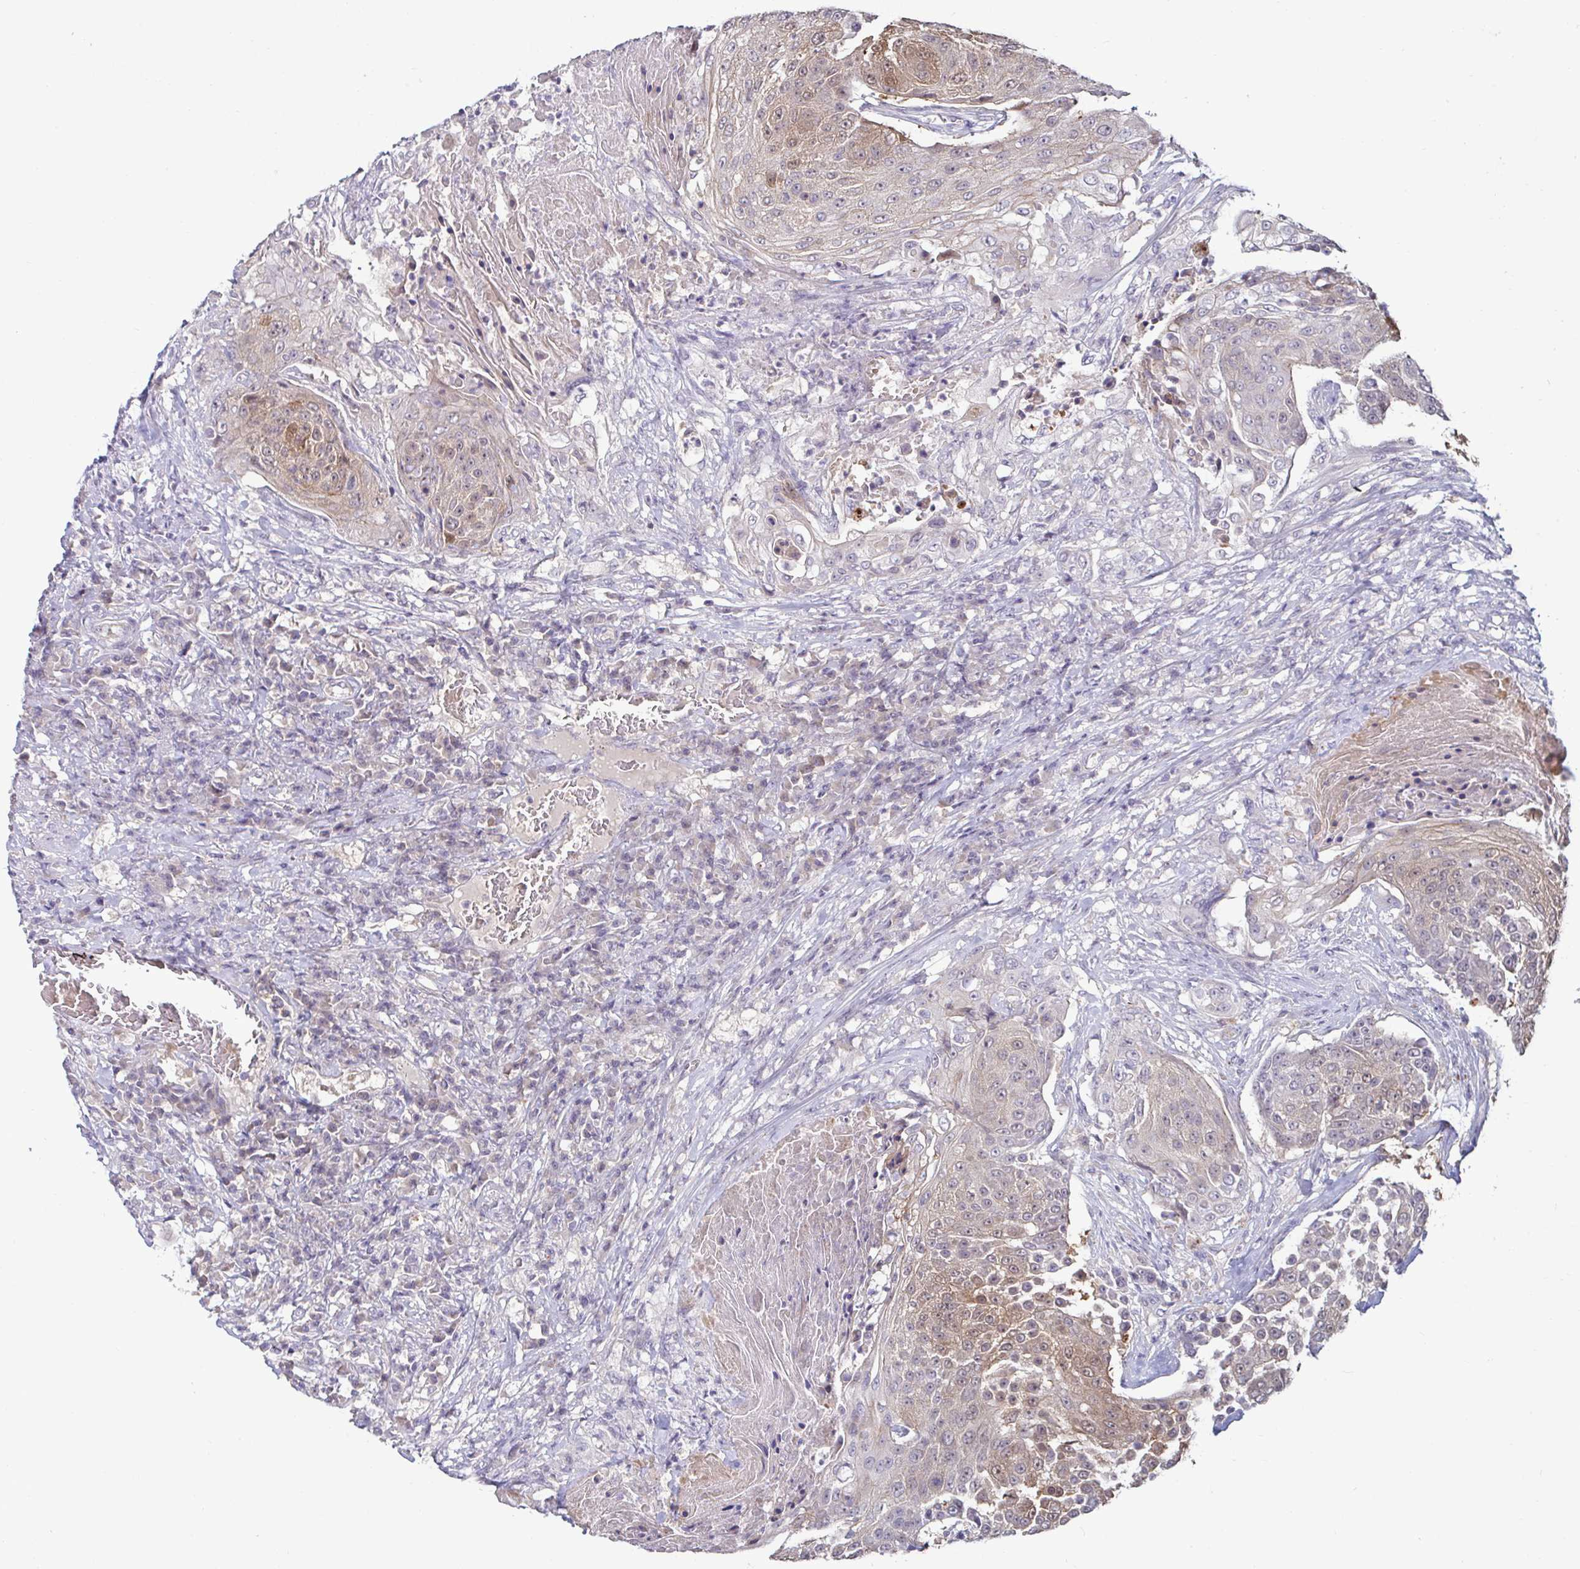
{"staining": {"intensity": "moderate", "quantity": "25%-75%", "location": "cytoplasmic/membranous"}, "tissue": "urothelial cancer", "cell_type": "Tumor cells", "image_type": "cancer", "snomed": [{"axis": "morphology", "description": "Urothelial carcinoma, High grade"}, {"axis": "topography", "description": "Urinary bladder"}], "caption": "Human high-grade urothelial carcinoma stained for a protein (brown) displays moderate cytoplasmic/membranous positive expression in about 25%-75% of tumor cells.", "gene": "GSTM1", "patient": {"sex": "female", "age": 63}}